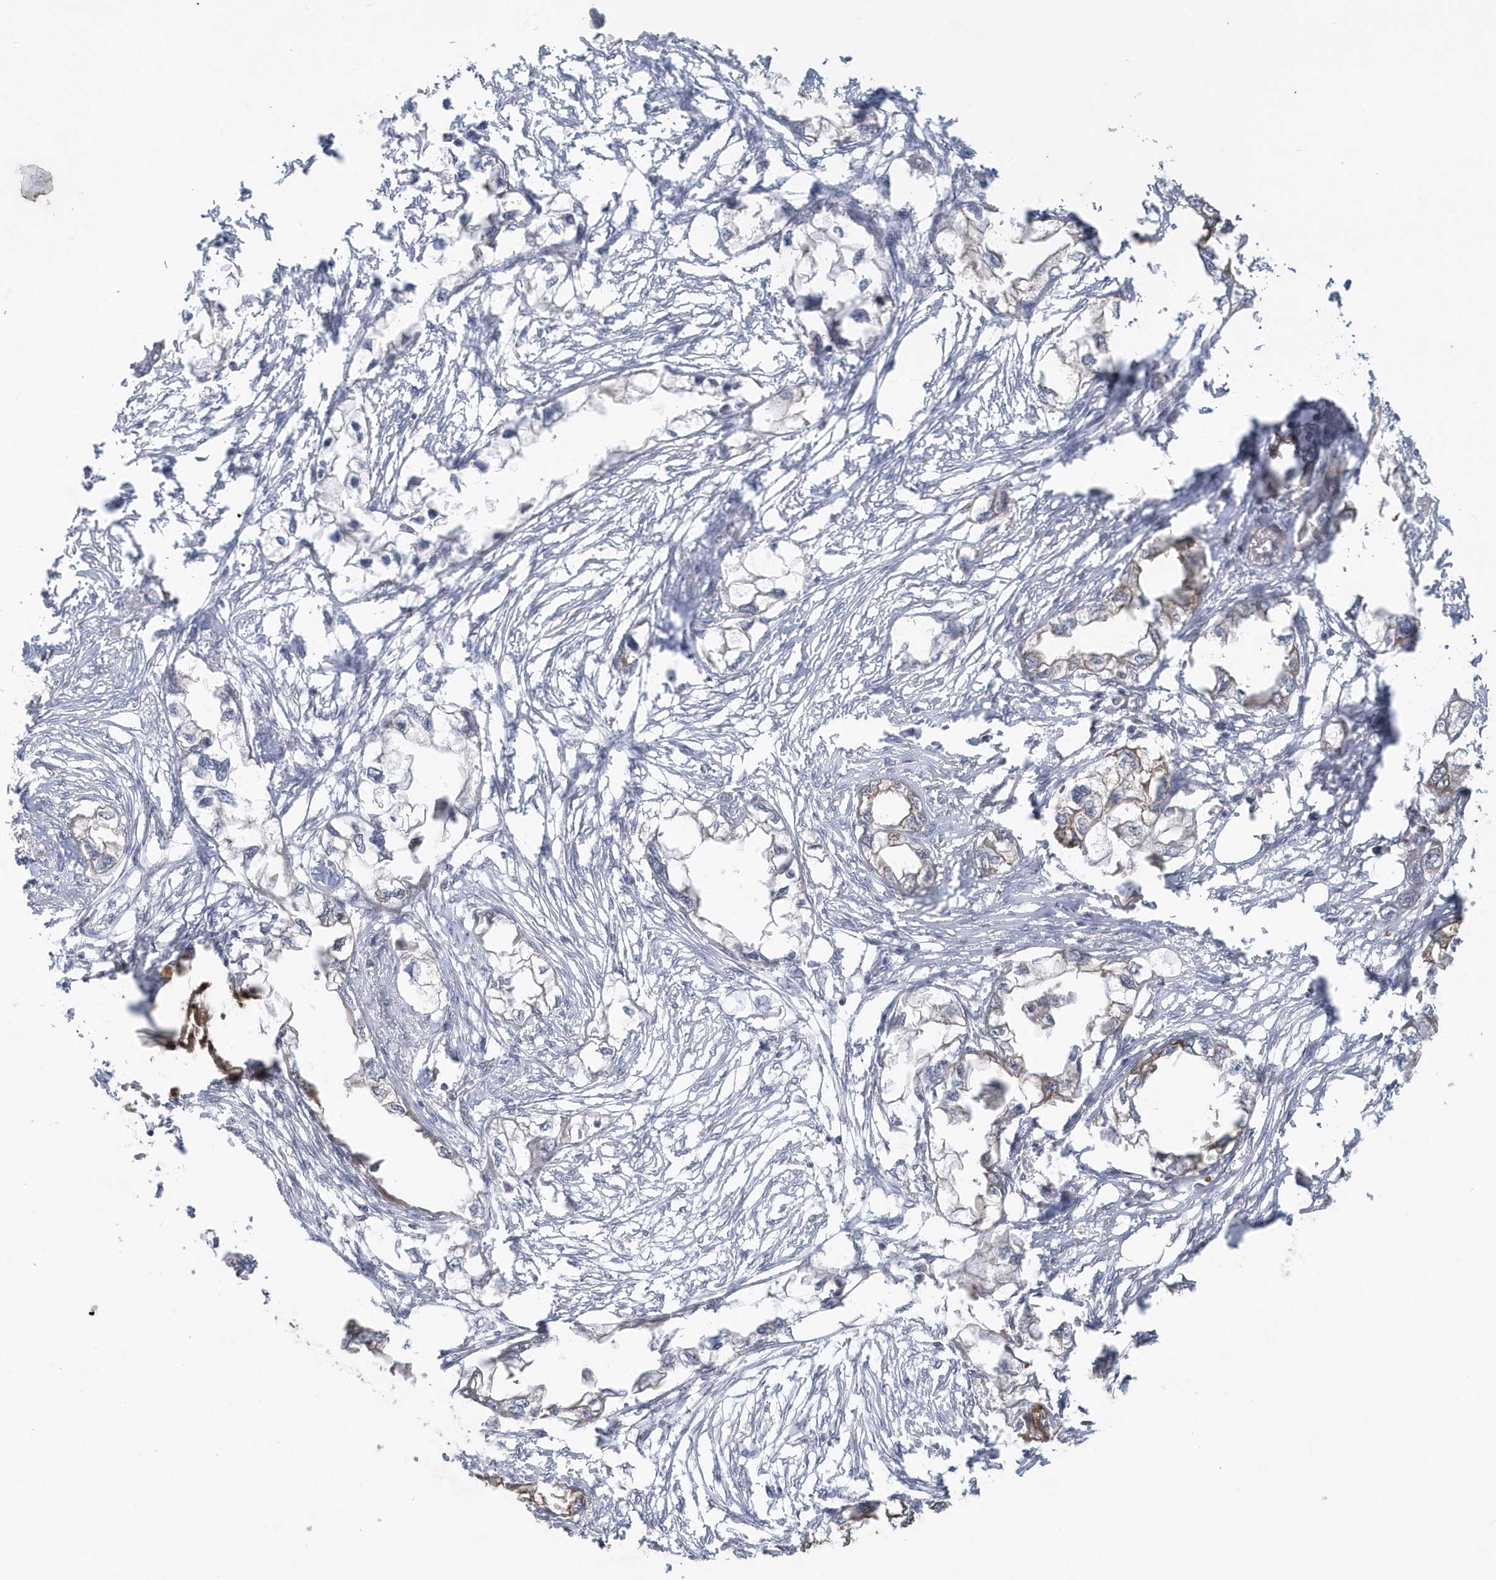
{"staining": {"intensity": "moderate", "quantity": "<25%", "location": "cytoplasmic/membranous"}, "tissue": "endometrial cancer", "cell_type": "Tumor cells", "image_type": "cancer", "snomed": [{"axis": "morphology", "description": "Adenocarcinoma, NOS"}, {"axis": "morphology", "description": "Adenocarcinoma, metastatic, NOS"}, {"axis": "topography", "description": "Adipose tissue"}, {"axis": "topography", "description": "Endometrium"}], "caption": "Immunohistochemistry staining of endometrial cancer, which reveals low levels of moderate cytoplasmic/membranous positivity in about <25% of tumor cells indicating moderate cytoplasmic/membranous protein positivity. The staining was performed using DAB (brown) for protein detection and nuclei were counterstained in hematoxylin (blue).", "gene": "ACTR1A", "patient": {"sex": "female", "age": 67}}